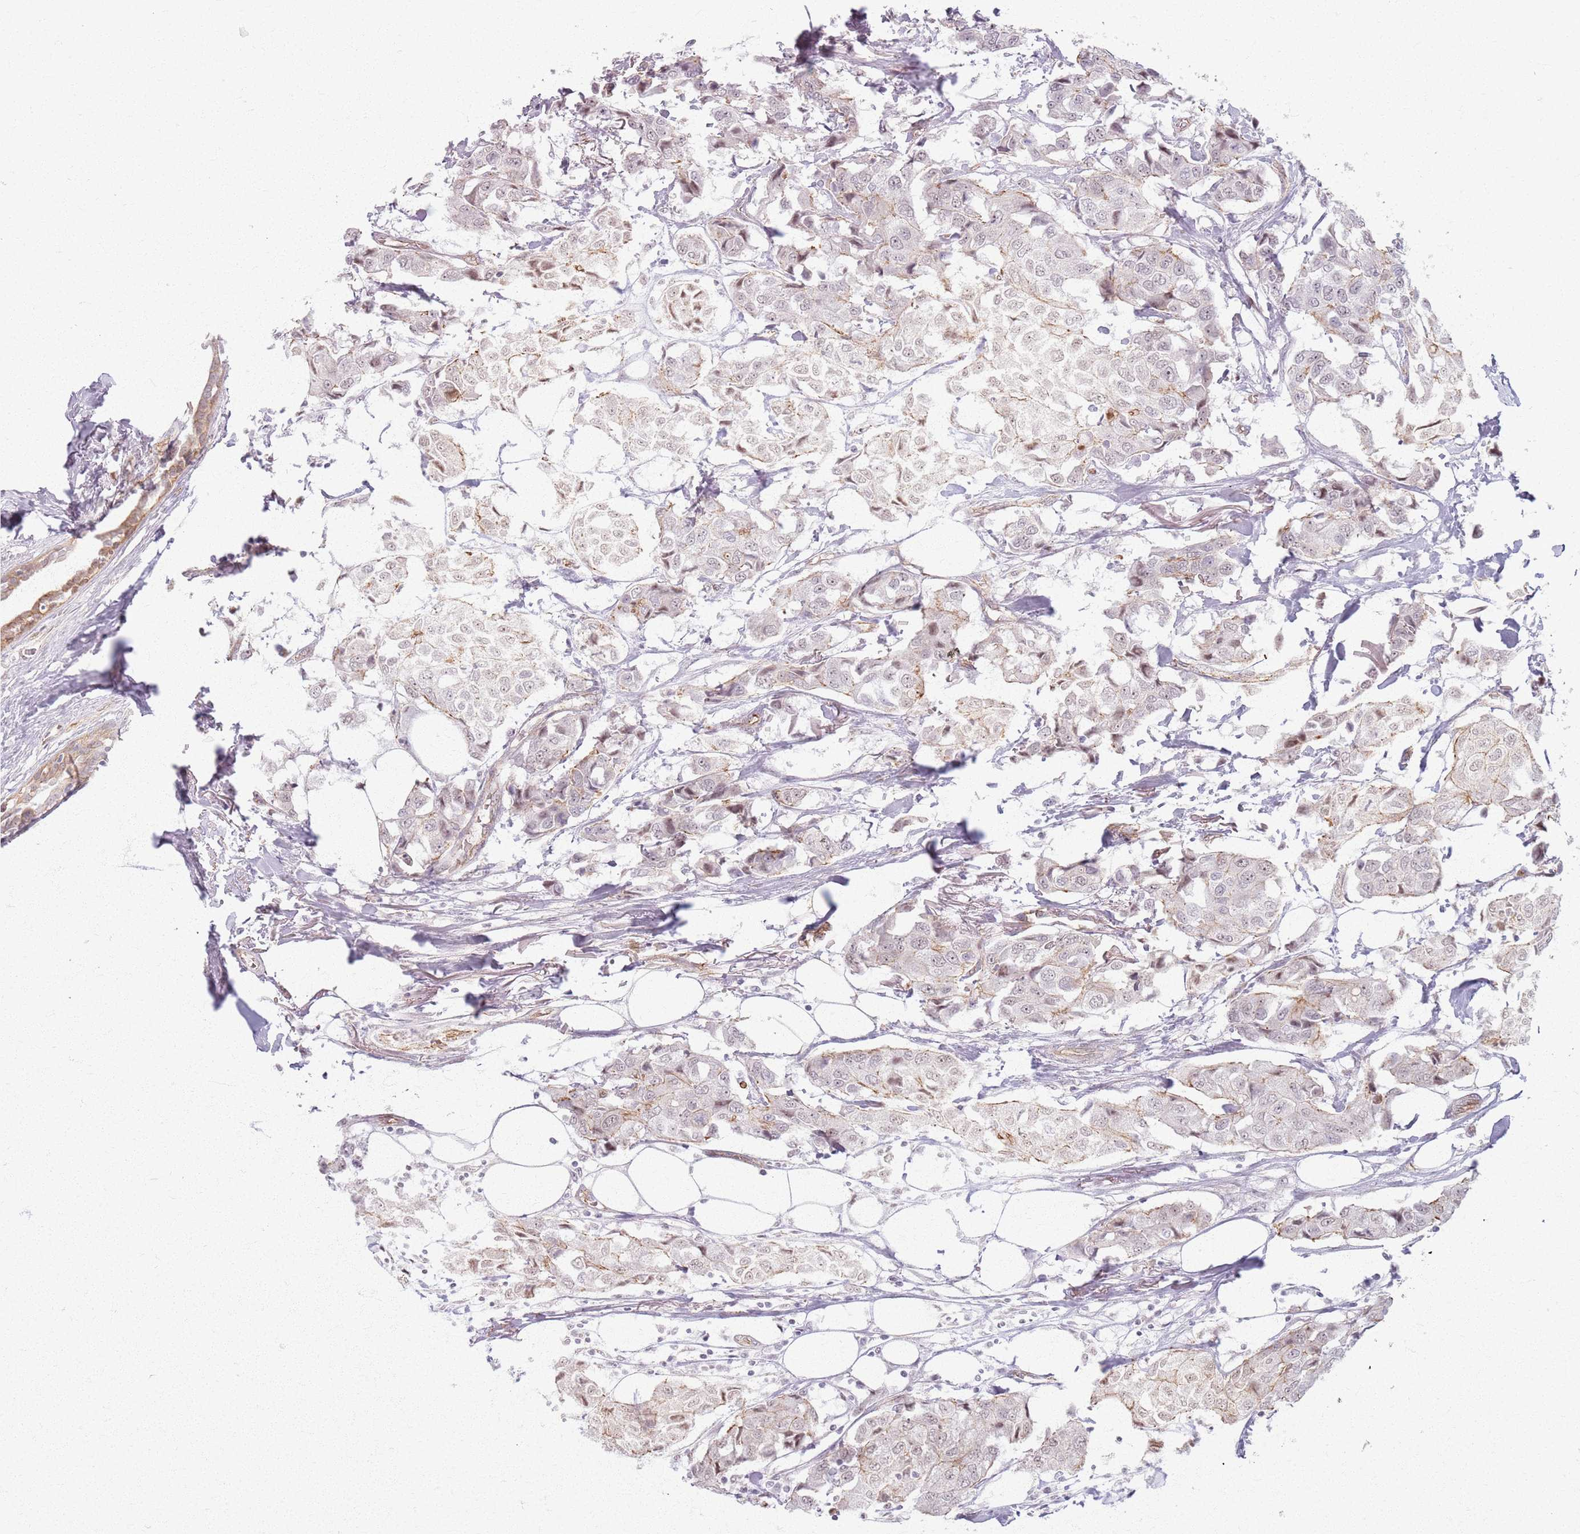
{"staining": {"intensity": "weak", "quantity": "<25%", "location": "nuclear"}, "tissue": "breast cancer", "cell_type": "Tumor cells", "image_type": "cancer", "snomed": [{"axis": "morphology", "description": "Duct carcinoma"}, {"axis": "topography", "description": "Breast"}], "caption": "This is a micrograph of immunohistochemistry staining of breast cancer (infiltrating ductal carcinoma), which shows no staining in tumor cells. (Stains: DAB immunohistochemistry (IHC) with hematoxylin counter stain, Microscopy: brightfield microscopy at high magnification).", "gene": "KCNA5", "patient": {"sex": "female", "age": 80}}